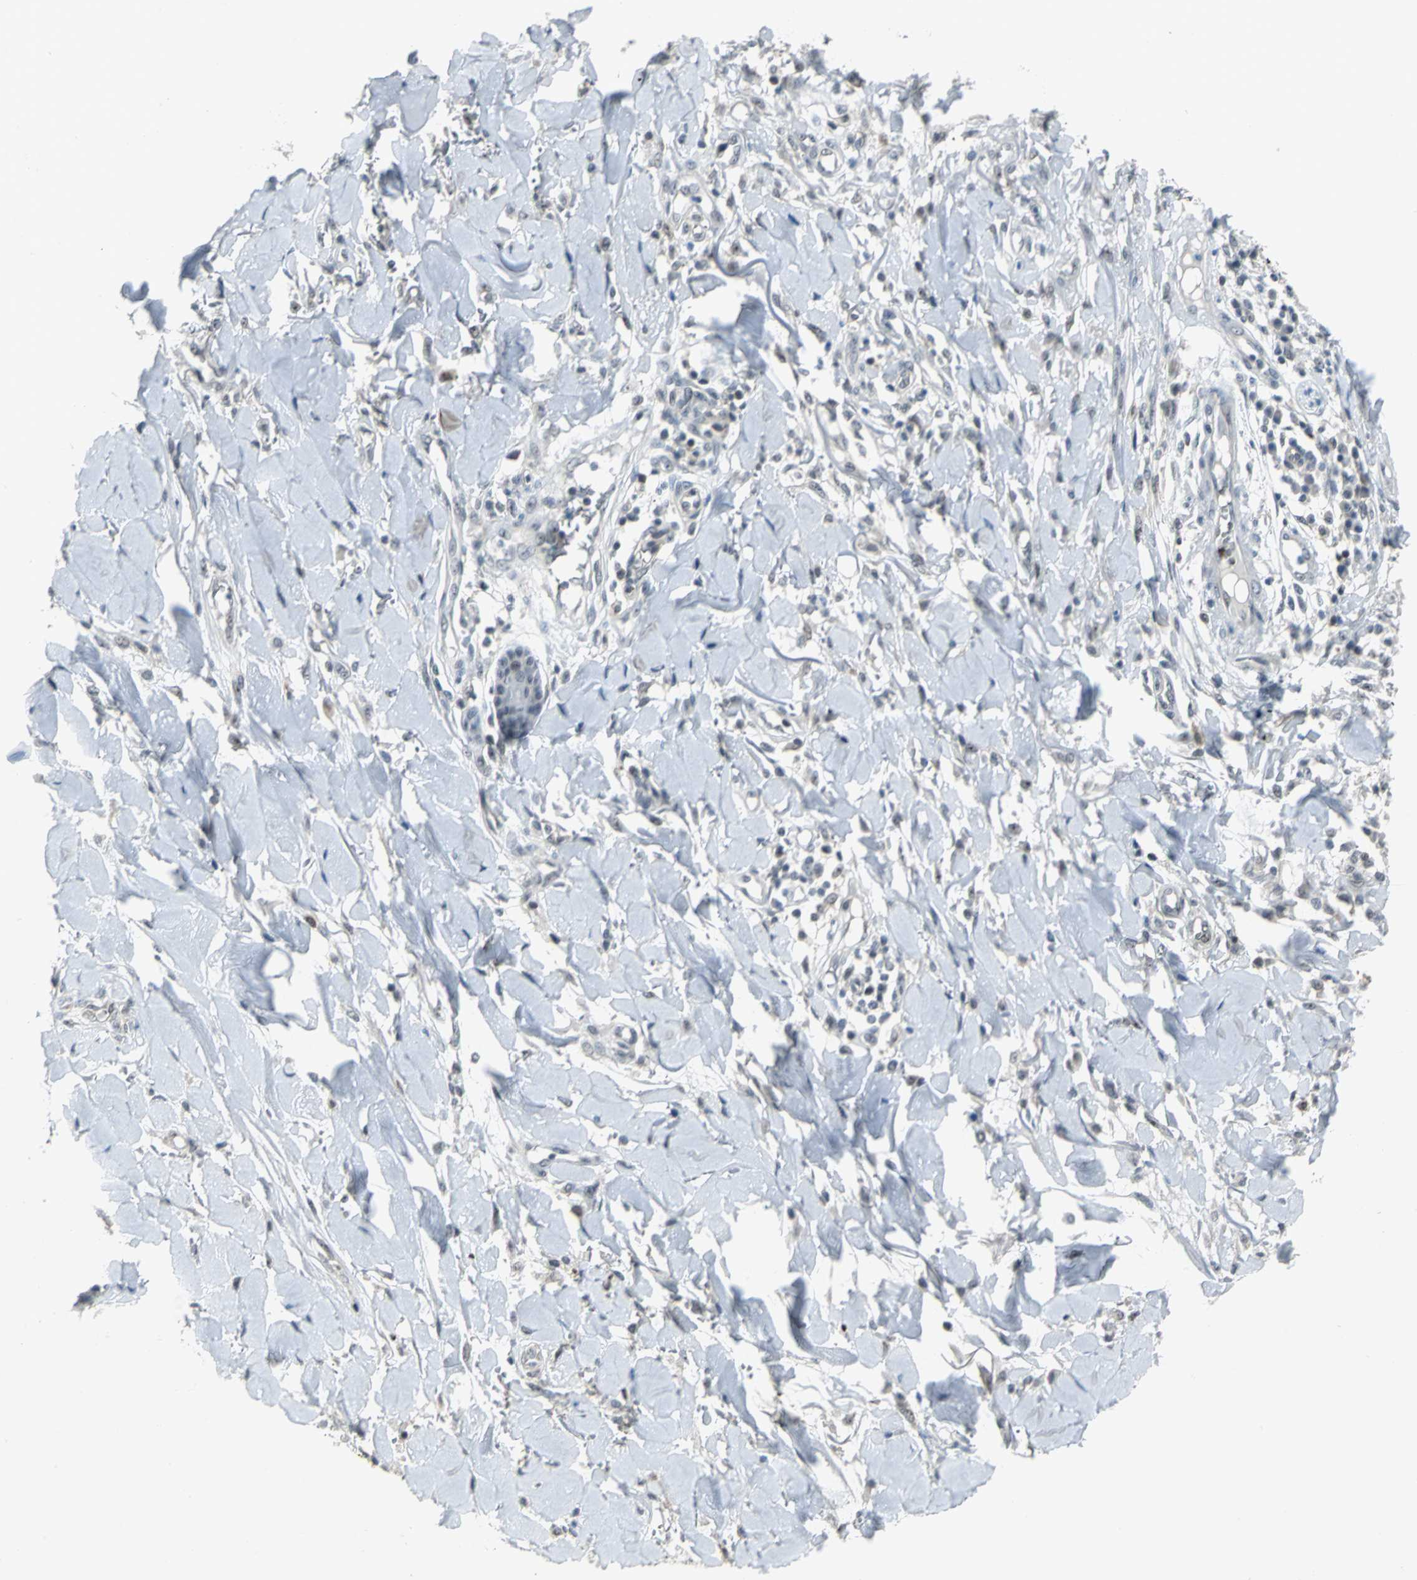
{"staining": {"intensity": "weak", "quantity": "<25%", "location": "nuclear"}, "tissue": "skin cancer", "cell_type": "Tumor cells", "image_type": "cancer", "snomed": [{"axis": "morphology", "description": "Squamous cell carcinoma, NOS"}, {"axis": "topography", "description": "Skin"}], "caption": "Squamous cell carcinoma (skin) was stained to show a protein in brown. There is no significant staining in tumor cells.", "gene": "GLI3", "patient": {"sex": "female", "age": 78}}